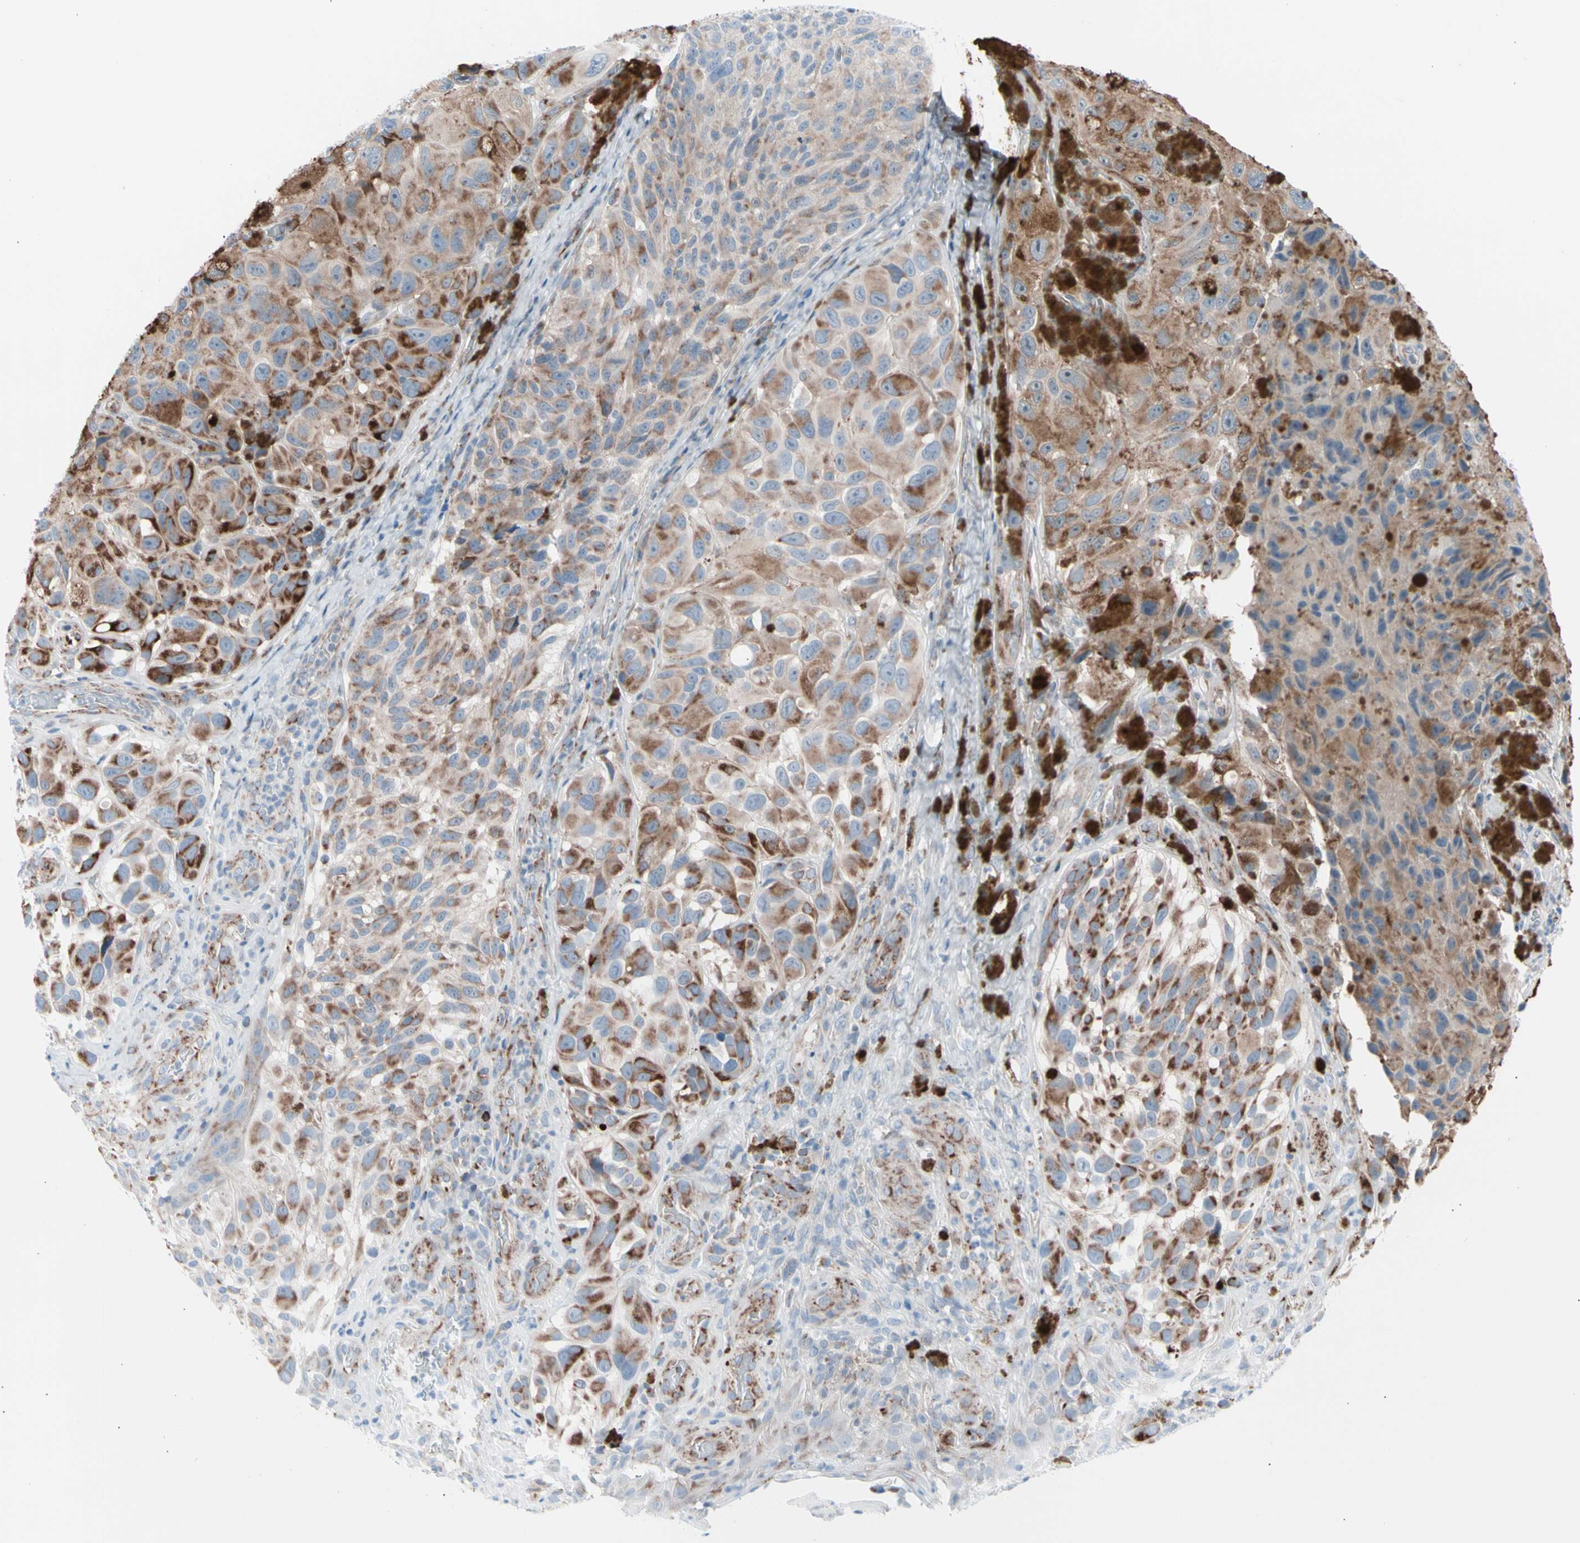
{"staining": {"intensity": "moderate", "quantity": ">75%", "location": "cytoplasmic/membranous"}, "tissue": "melanoma", "cell_type": "Tumor cells", "image_type": "cancer", "snomed": [{"axis": "morphology", "description": "Malignant melanoma, NOS"}, {"axis": "topography", "description": "Skin"}], "caption": "Immunohistochemical staining of melanoma reveals medium levels of moderate cytoplasmic/membranous staining in approximately >75% of tumor cells.", "gene": "HK1", "patient": {"sex": "female", "age": 73}}